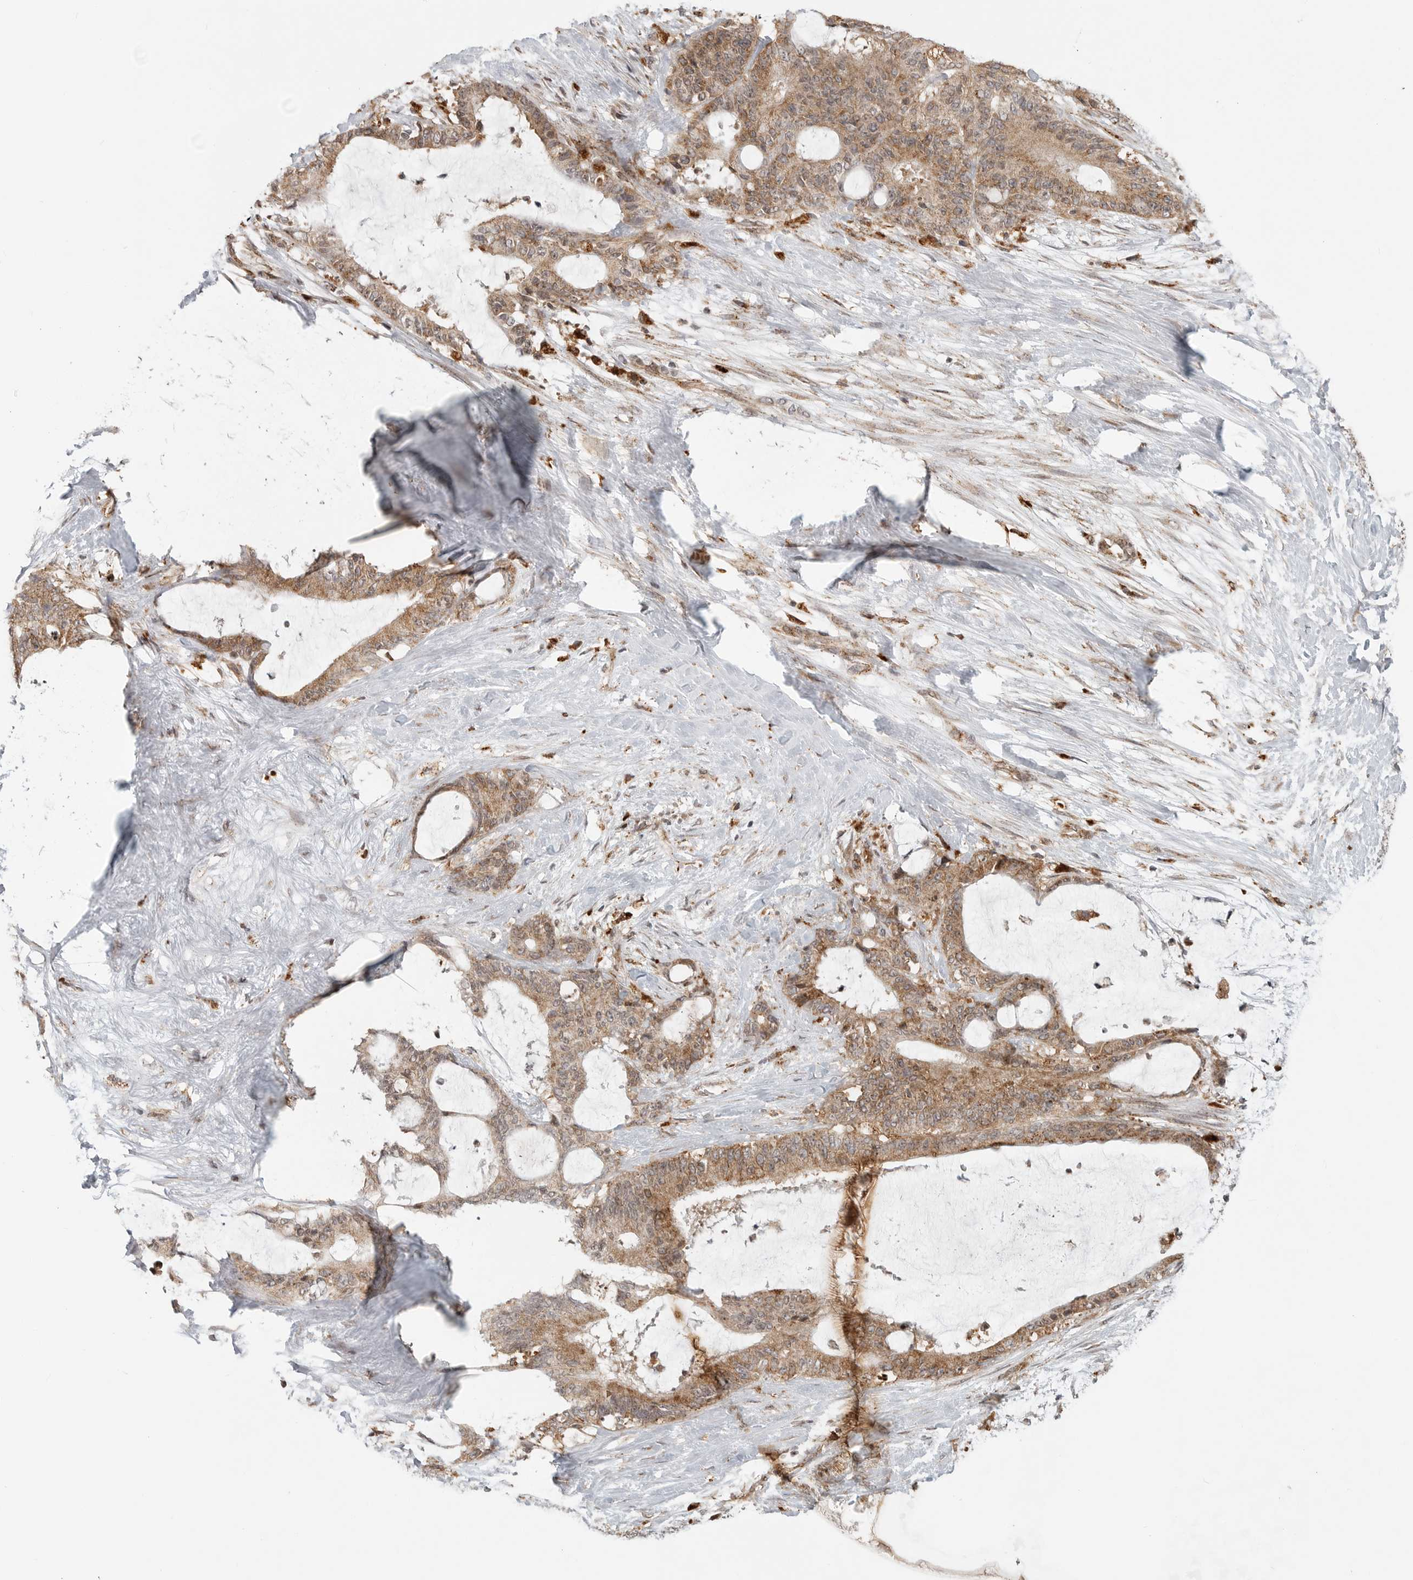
{"staining": {"intensity": "moderate", "quantity": ">75%", "location": "cytoplasmic/membranous"}, "tissue": "liver cancer", "cell_type": "Tumor cells", "image_type": "cancer", "snomed": [{"axis": "morphology", "description": "Normal tissue, NOS"}, {"axis": "morphology", "description": "Cholangiocarcinoma"}, {"axis": "topography", "description": "Liver"}, {"axis": "topography", "description": "Peripheral nerve tissue"}], "caption": "There is medium levels of moderate cytoplasmic/membranous expression in tumor cells of liver cancer, as demonstrated by immunohistochemical staining (brown color).", "gene": "IDUA", "patient": {"sex": "female", "age": 73}}